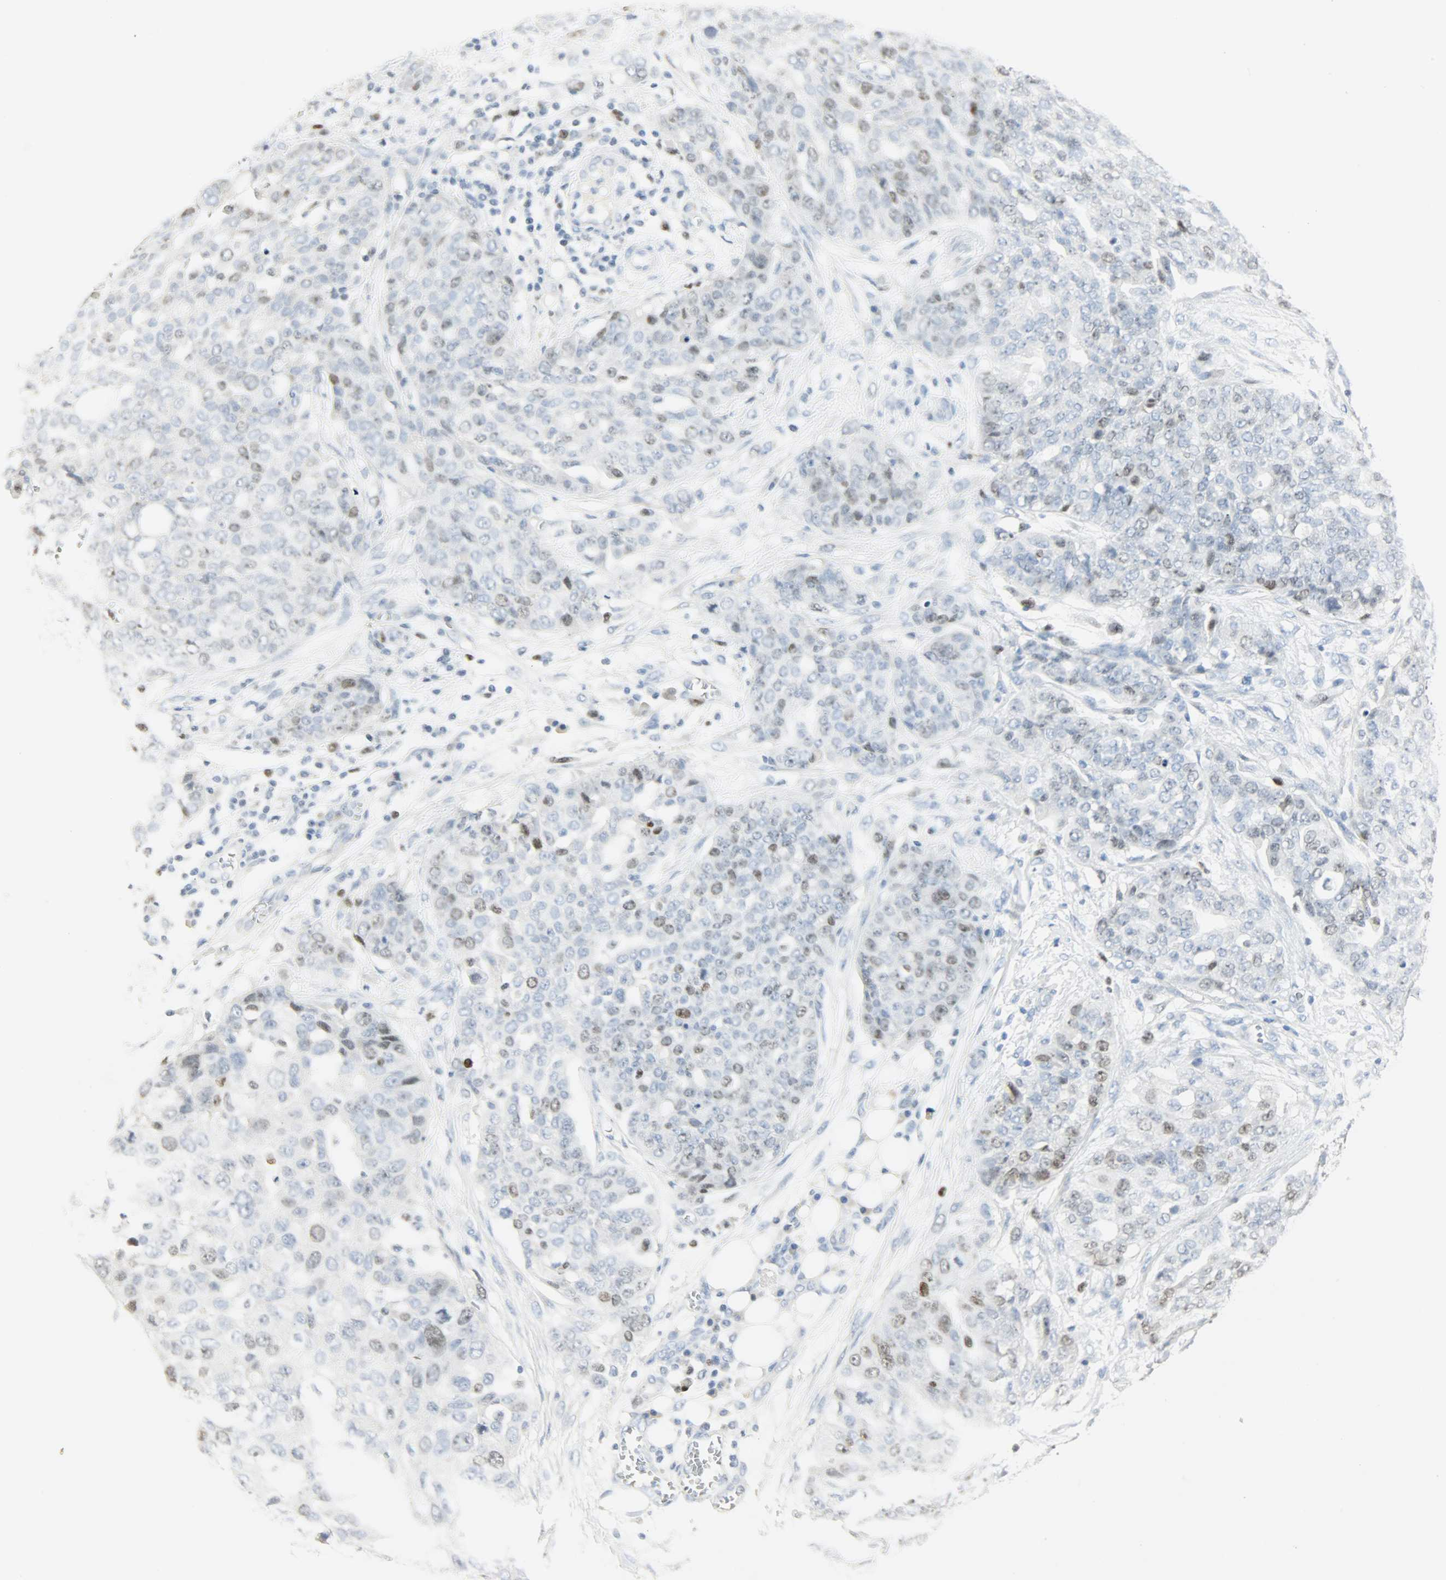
{"staining": {"intensity": "moderate", "quantity": "<25%", "location": "nuclear"}, "tissue": "ovarian cancer", "cell_type": "Tumor cells", "image_type": "cancer", "snomed": [{"axis": "morphology", "description": "Cystadenocarcinoma, serous, NOS"}, {"axis": "topography", "description": "Soft tissue"}, {"axis": "topography", "description": "Ovary"}], "caption": "A high-resolution histopathology image shows IHC staining of ovarian cancer (serous cystadenocarcinoma), which displays moderate nuclear staining in about <25% of tumor cells. Using DAB (brown) and hematoxylin (blue) stains, captured at high magnification using brightfield microscopy.", "gene": "HELLS", "patient": {"sex": "female", "age": 57}}